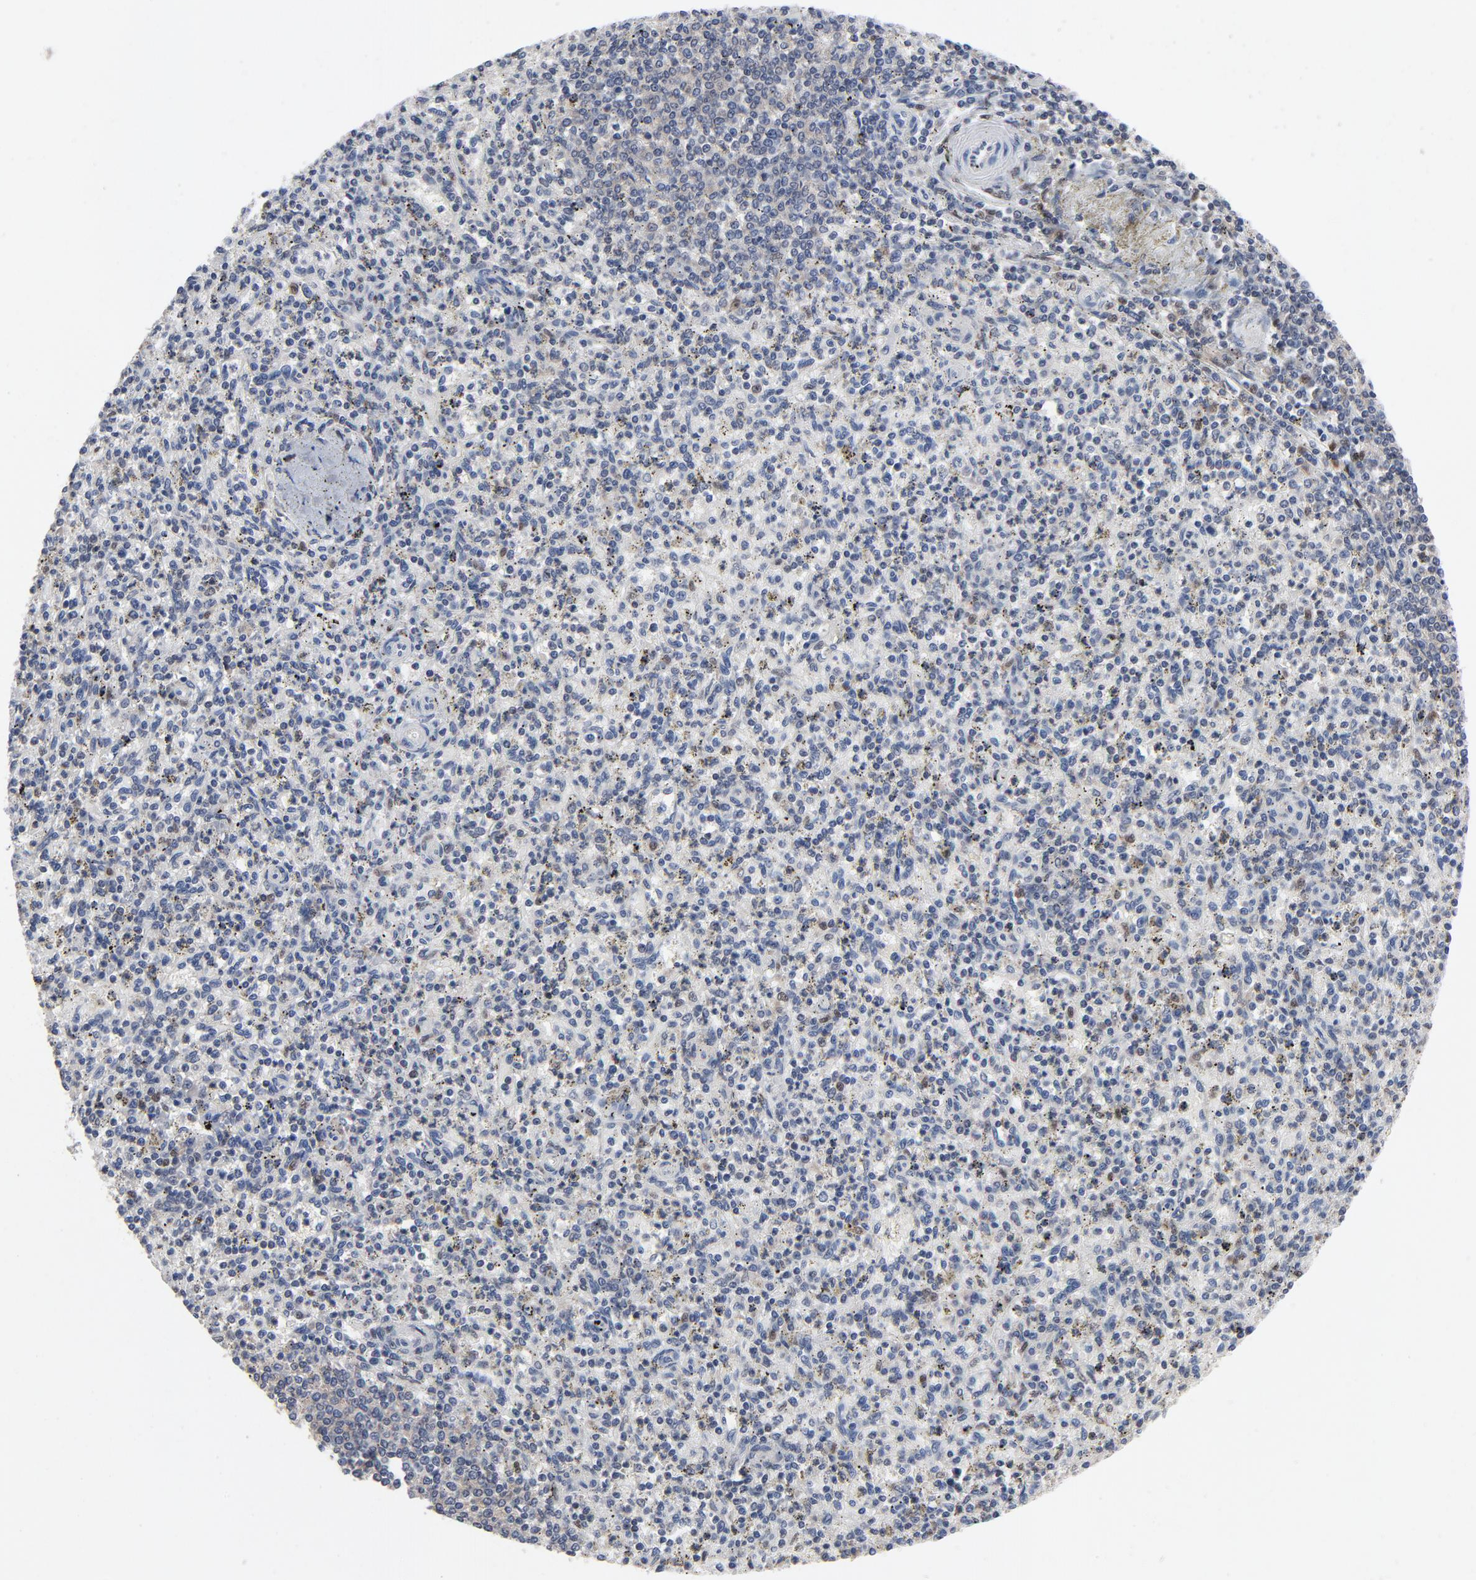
{"staining": {"intensity": "strong", "quantity": "<25%", "location": "cytoplasmic/membranous,nuclear"}, "tissue": "spleen", "cell_type": "Cells in red pulp", "image_type": "normal", "snomed": [{"axis": "morphology", "description": "Normal tissue, NOS"}, {"axis": "topography", "description": "Spleen"}], "caption": "Immunohistochemistry of normal human spleen reveals medium levels of strong cytoplasmic/membranous,nuclear staining in about <25% of cells in red pulp.", "gene": "NFKB1", "patient": {"sex": "male", "age": 72}}